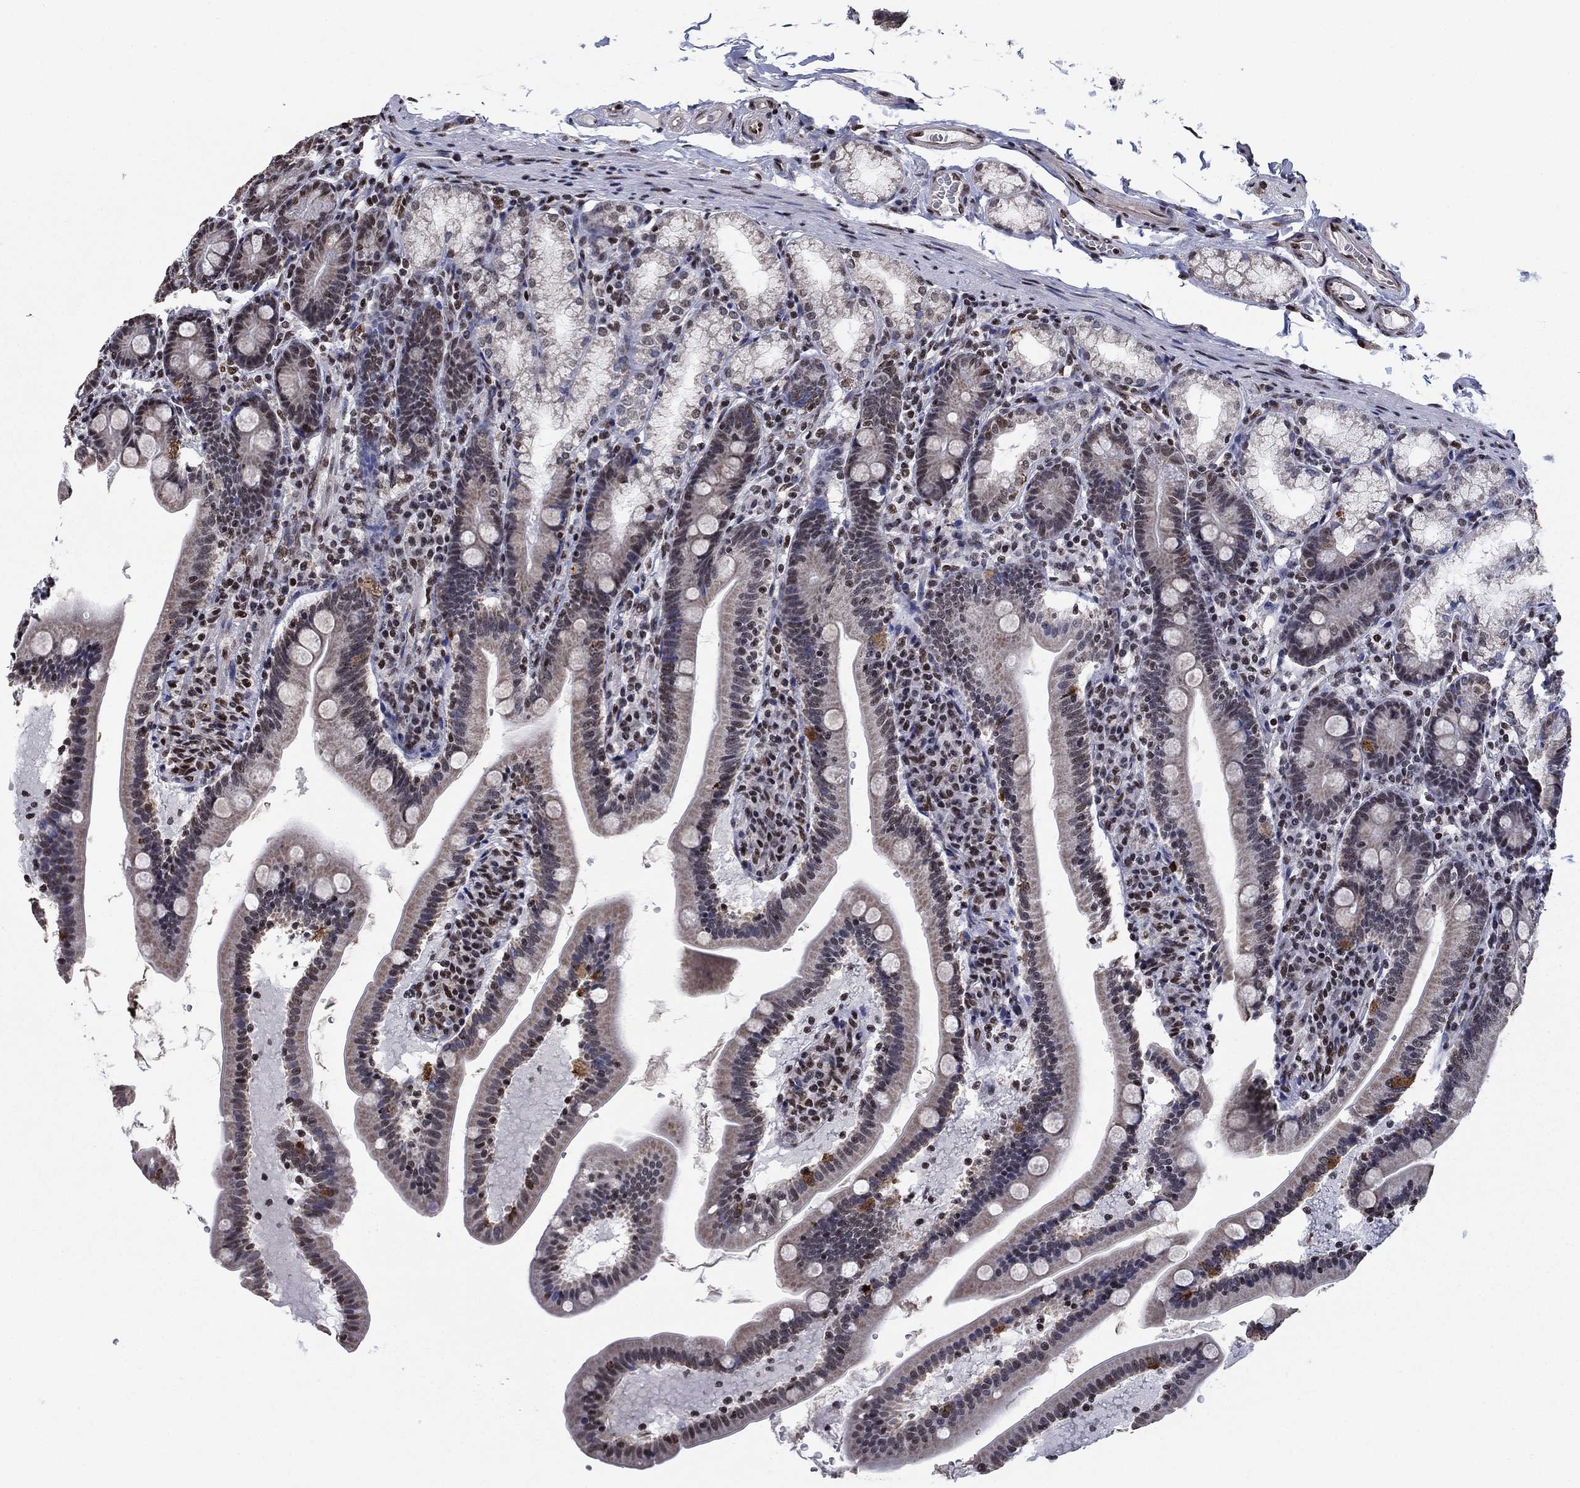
{"staining": {"intensity": "weak", "quantity": "<25%", "location": "cytoplasmic/membranous,nuclear"}, "tissue": "duodenum", "cell_type": "Glandular cells", "image_type": "normal", "snomed": [{"axis": "morphology", "description": "Normal tissue, NOS"}, {"axis": "topography", "description": "Duodenum"}], "caption": "This is an immunohistochemistry photomicrograph of benign duodenum. There is no expression in glandular cells.", "gene": "N4BP2", "patient": {"sex": "female", "age": 67}}